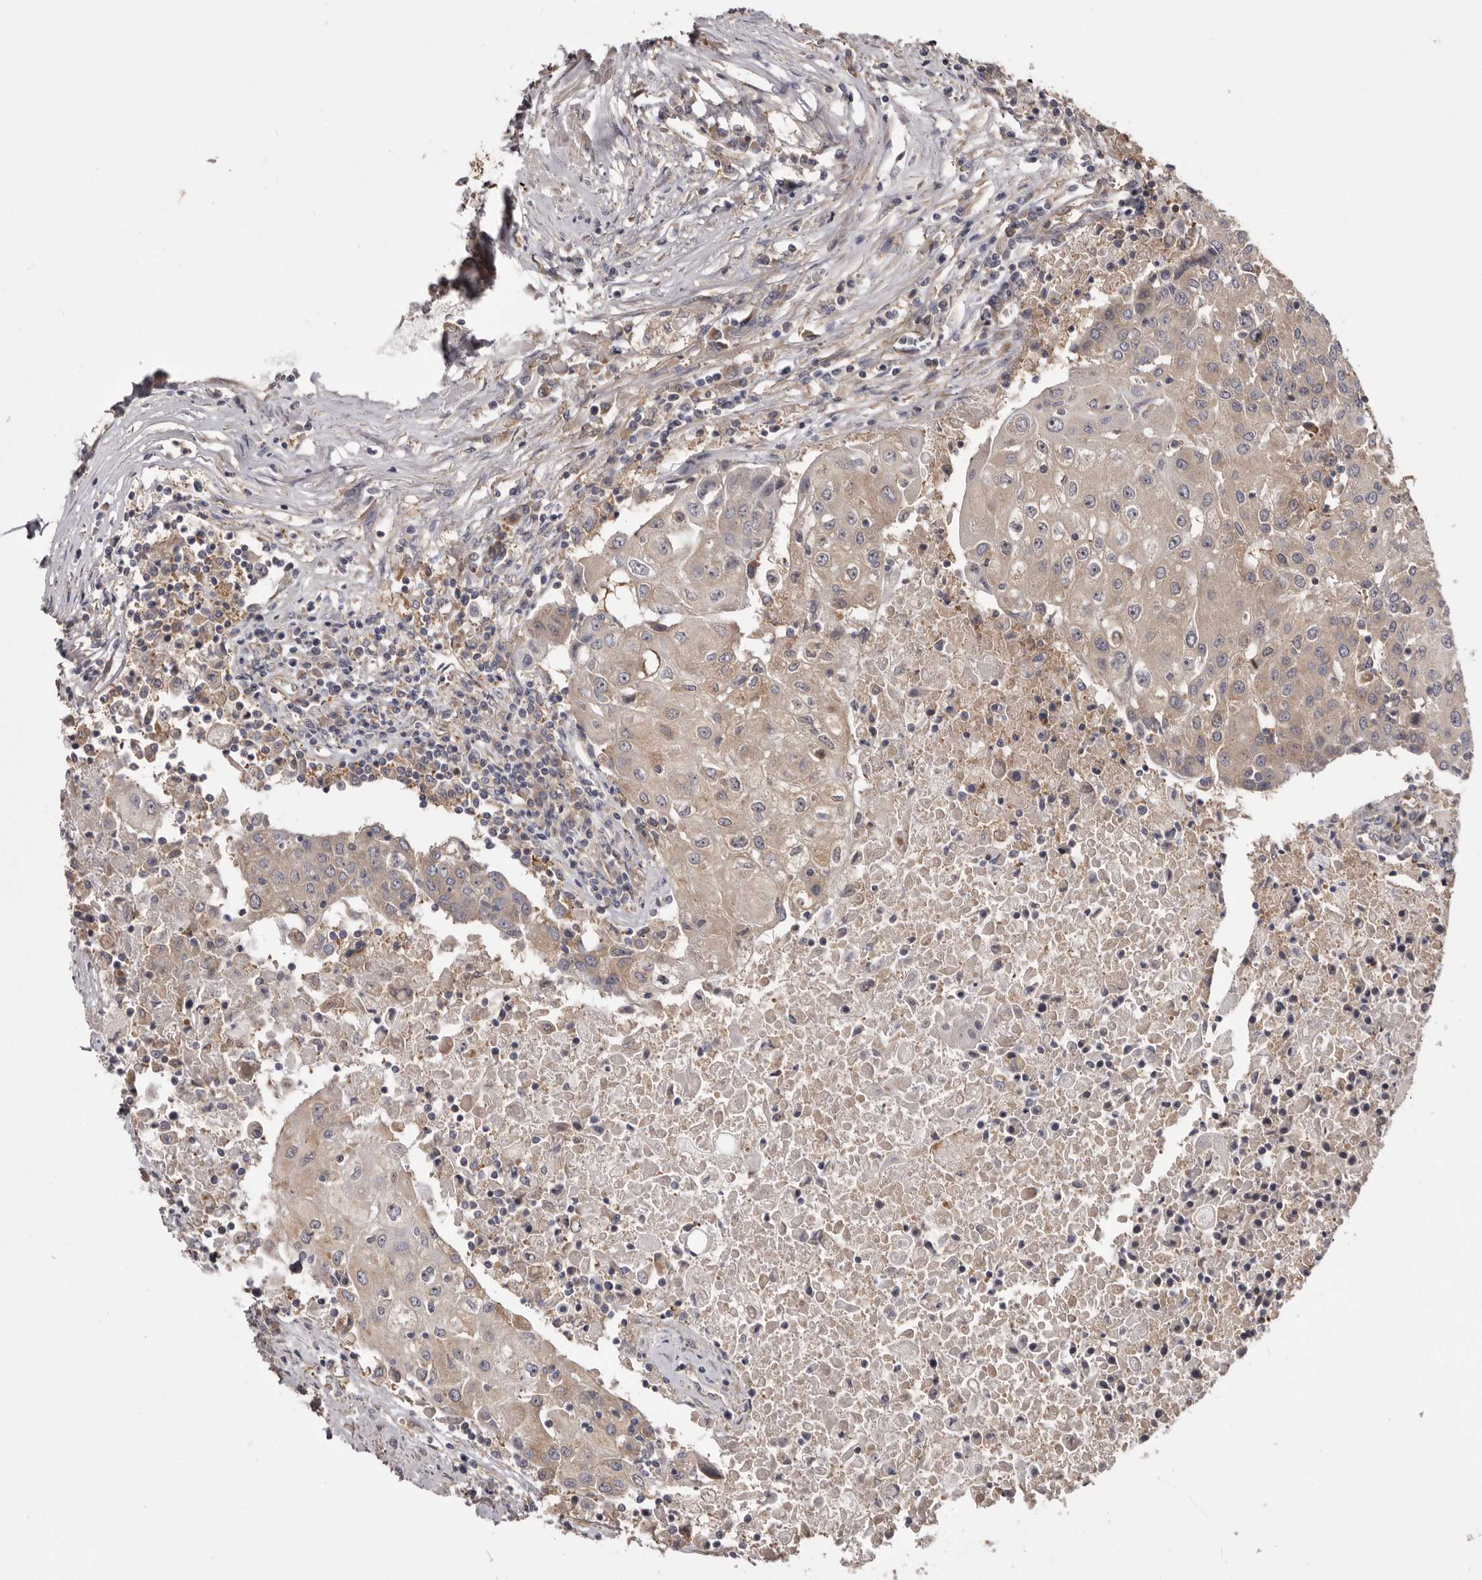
{"staining": {"intensity": "moderate", "quantity": "<25%", "location": "cytoplasmic/membranous"}, "tissue": "urothelial cancer", "cell_type": "Tumor cells", "image_type": "cancer", "snomed": [{"axis": "morphology", "description": "Urothelial carcinoma, High grade"}, {"axis": "topography", "description": "Urinary bladder"}], "caption": "Urothelial carcinoma (high-grade) was stained to show a protein in brown. There is low levels of moderate cytoplasmic/membranous staining in approximately <25% of tumor cells.", "gene": "DARS1", "patient": {"sex": "female", "age": 85}}